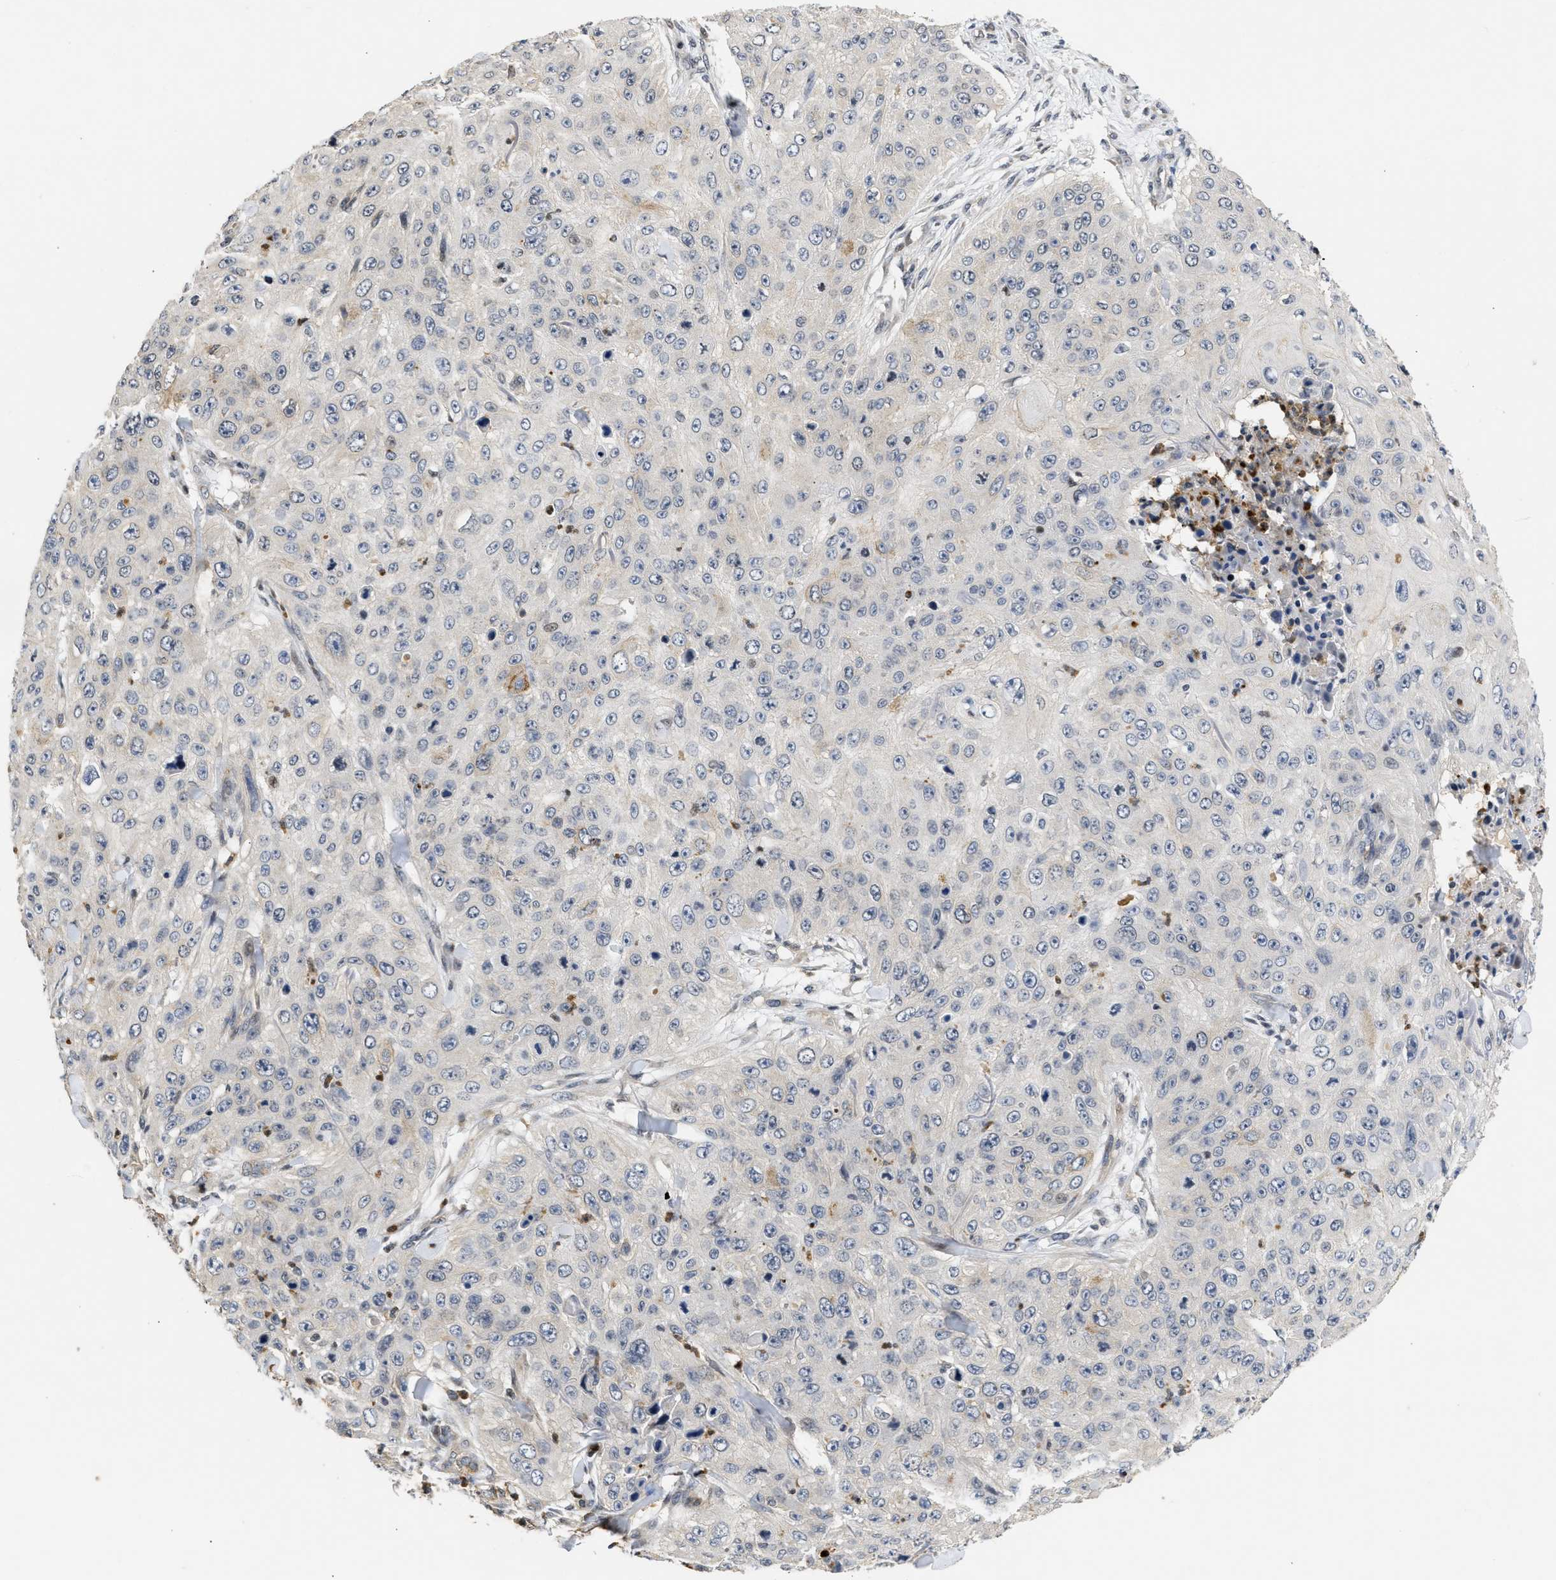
{"staining": {"intensity": "negative", "quantity": "none", "location": "none"}, "tissue": "skin cancer", "cell_type": "Tumor cells", "image_type": "cancer", "snomed": [{"axis": "morphology", "description": "Squamous cell carcinoma, NOS"}, {"axis": "topography", "description": "Skin"}], "caption": "IHC of squamous cell carcinoma (skin) reveals no expression in tumor cells.", "gene": "ENSG00000142539", "patient": {"sex": "female", "age": 80}}